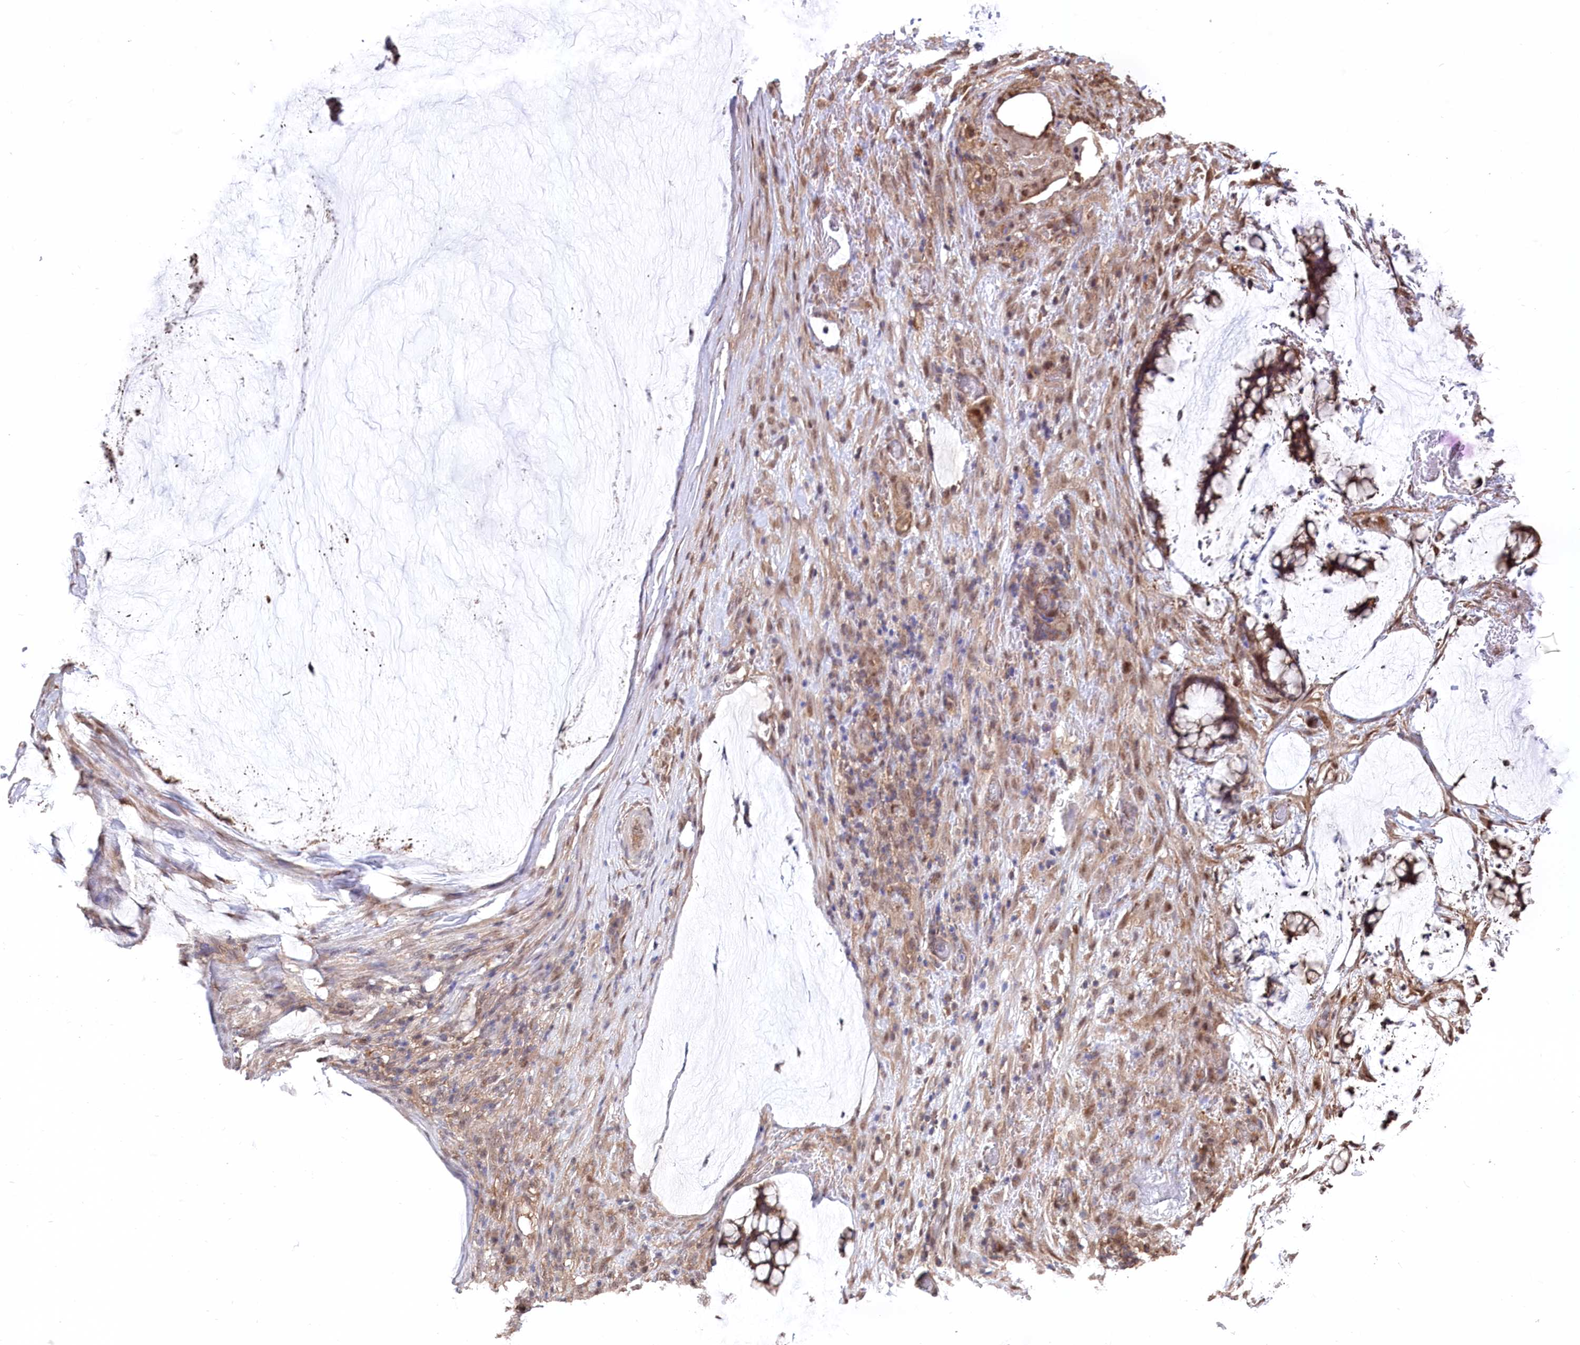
{"staining": {"intensity": "moderate", "quantity": ">75%", "location": "cytoplasmic/membranous"}, "tissue": "ovarian cancer", "cell_type": "Tumor cells", "image_type": "cancer", "snomed": [{"axis": "morphology", "description": "Cystadenocarcinoma, mucinous, NOS"}, {"axis": "topography", "description": "Ovary"}], "caption": "Ovarian cancer tissue reveals moderate cytoplasmic/membranous expression in approximately >75% of tumor cells, visualized by immunohistochemistry. Nuclei are stained in blue.", "gene": "PSMA1", "patient": {"sex": "female", "age": 42}}